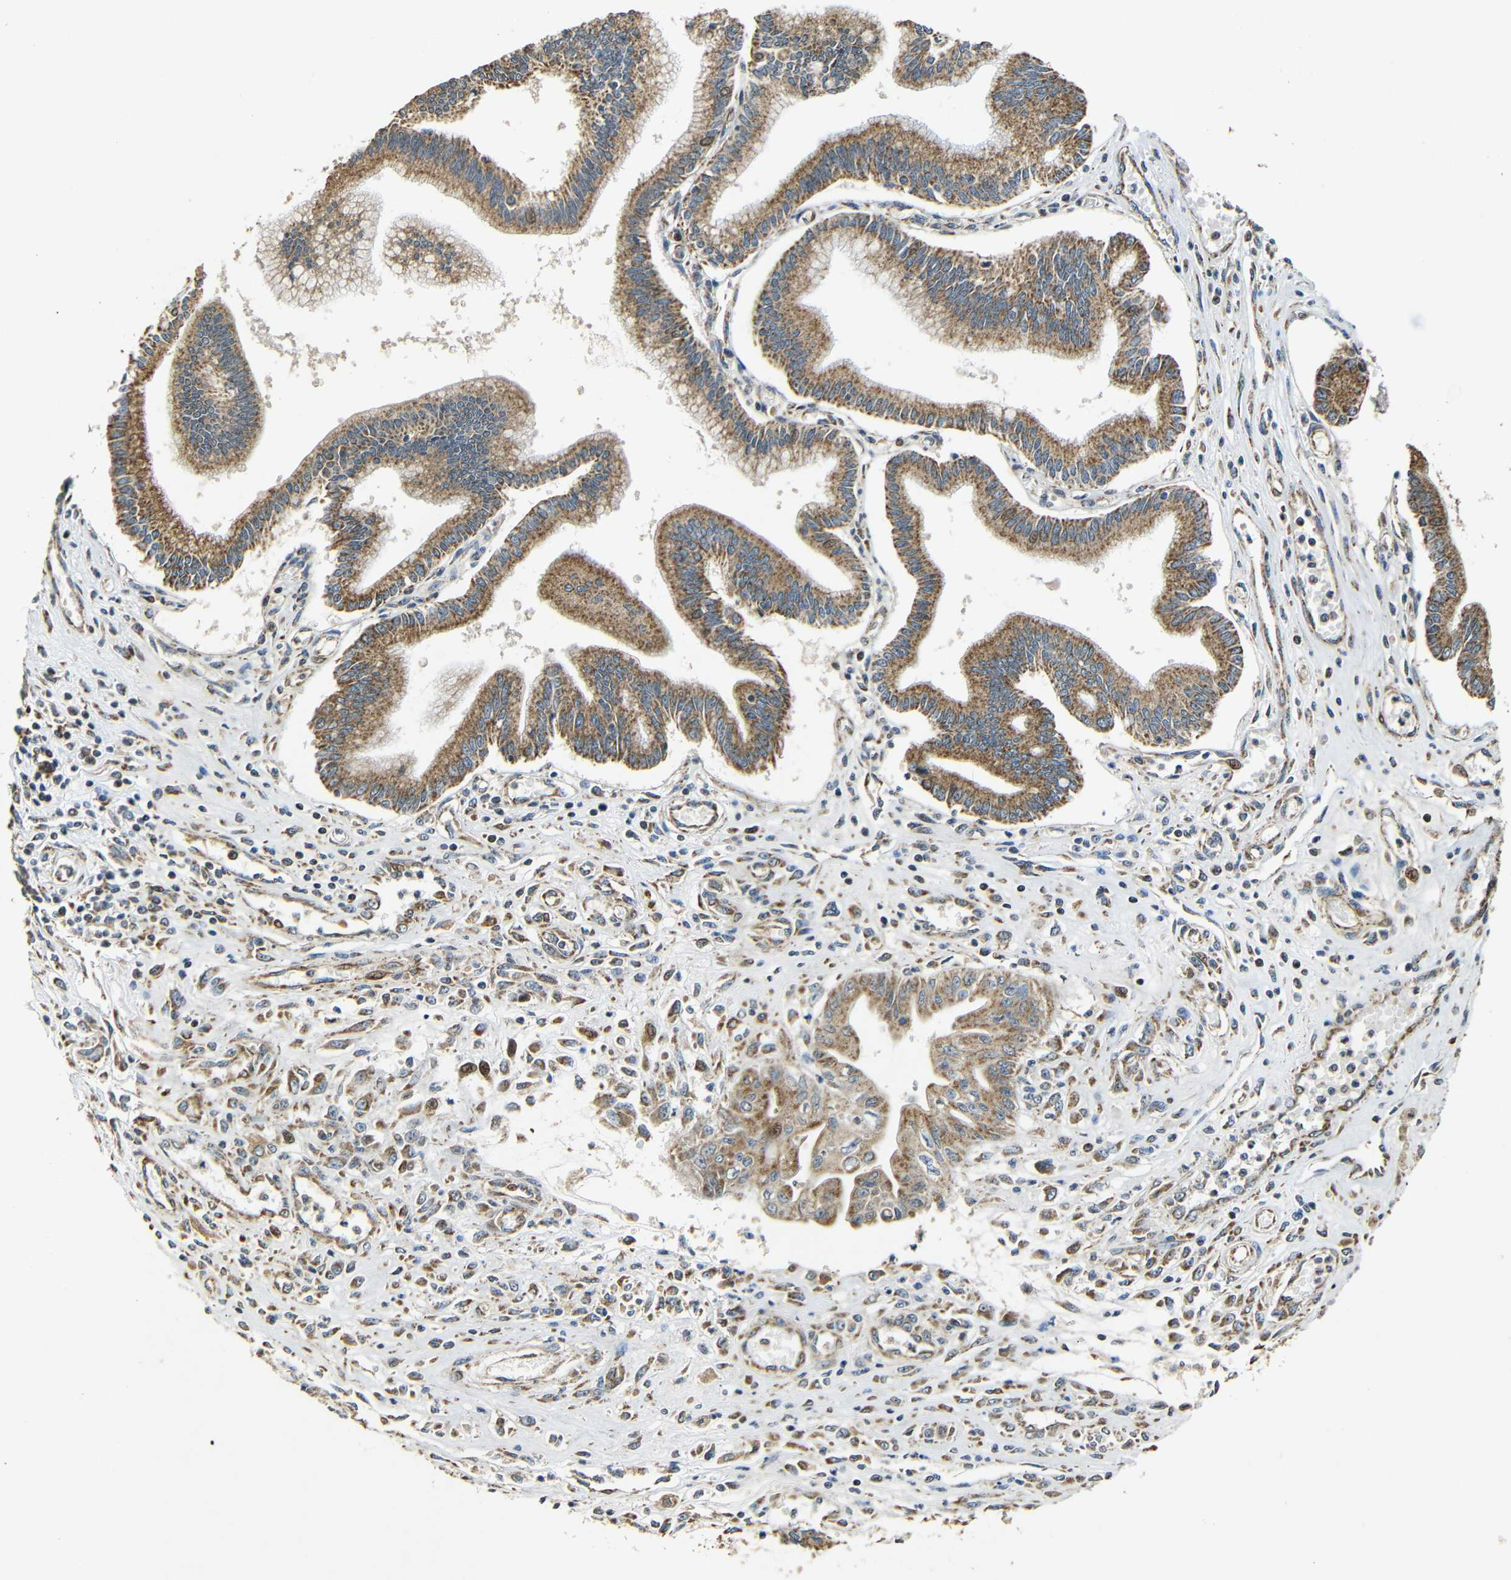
{"staining": {"intensity": "strong", "quantity": ">75%", "location": "cytoplasmic/membranous"}, "tissue": "pancreatic cancer", "cell_type": "Tumor cells", "image_type": "cancer", "snomed": [{"axis": "morphology", "description": "Adenocarcinoma, NOS"}, {"axis": "topography", "description": "Pancreas"}], "caption": "A high-resolution micrograph shows IHC staining of adenocarcinoma (pancreatic), which displays strong cytoplasmic/membranous staining in about >75% of tumor cells.", "gene": "KAZALD1", "patient": {"sex": "male", "age": 56}}